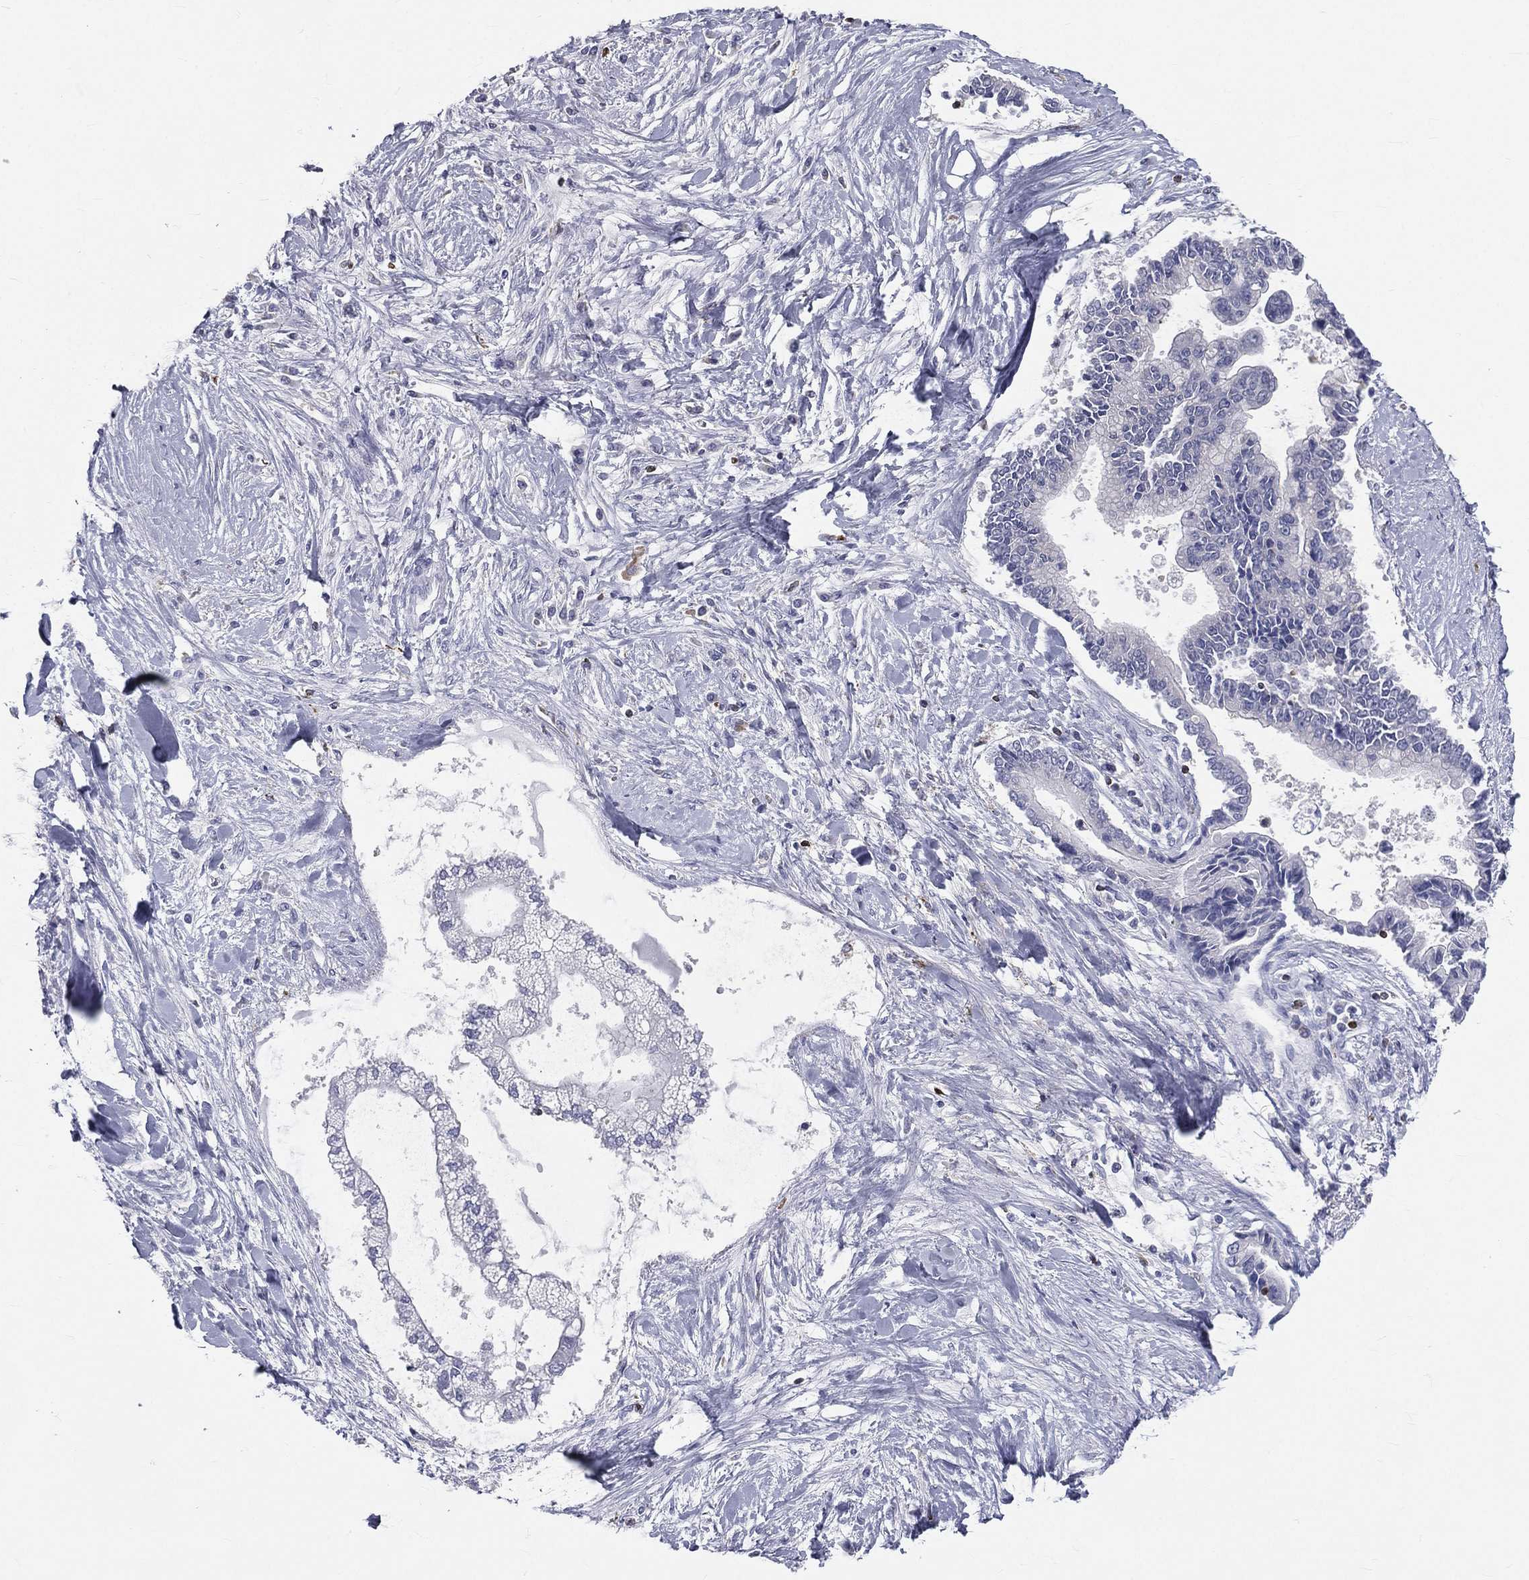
{"staining": {"intensity": "negative", "quantity": "none", "location": "none"}, "tissue": "liver cancer", "cell_type": "Tumor cells", "image_type": "cancer", "snomed": [{"axis": "morphology", "description": "Cholangiocarcinoma"}, {"axis": "topography", "description": "Liver"}], "caption": "Histopathology image shows no significant protein positivity in tumor cells of cholangiocarcinoma (liver). (Brightfield microscopy of DAB (3,3'-diaminobenzidine) immunohistochemistry at high magnification).", "gene": "CTSW", "patient": {"sex": "male", "age": 50}}